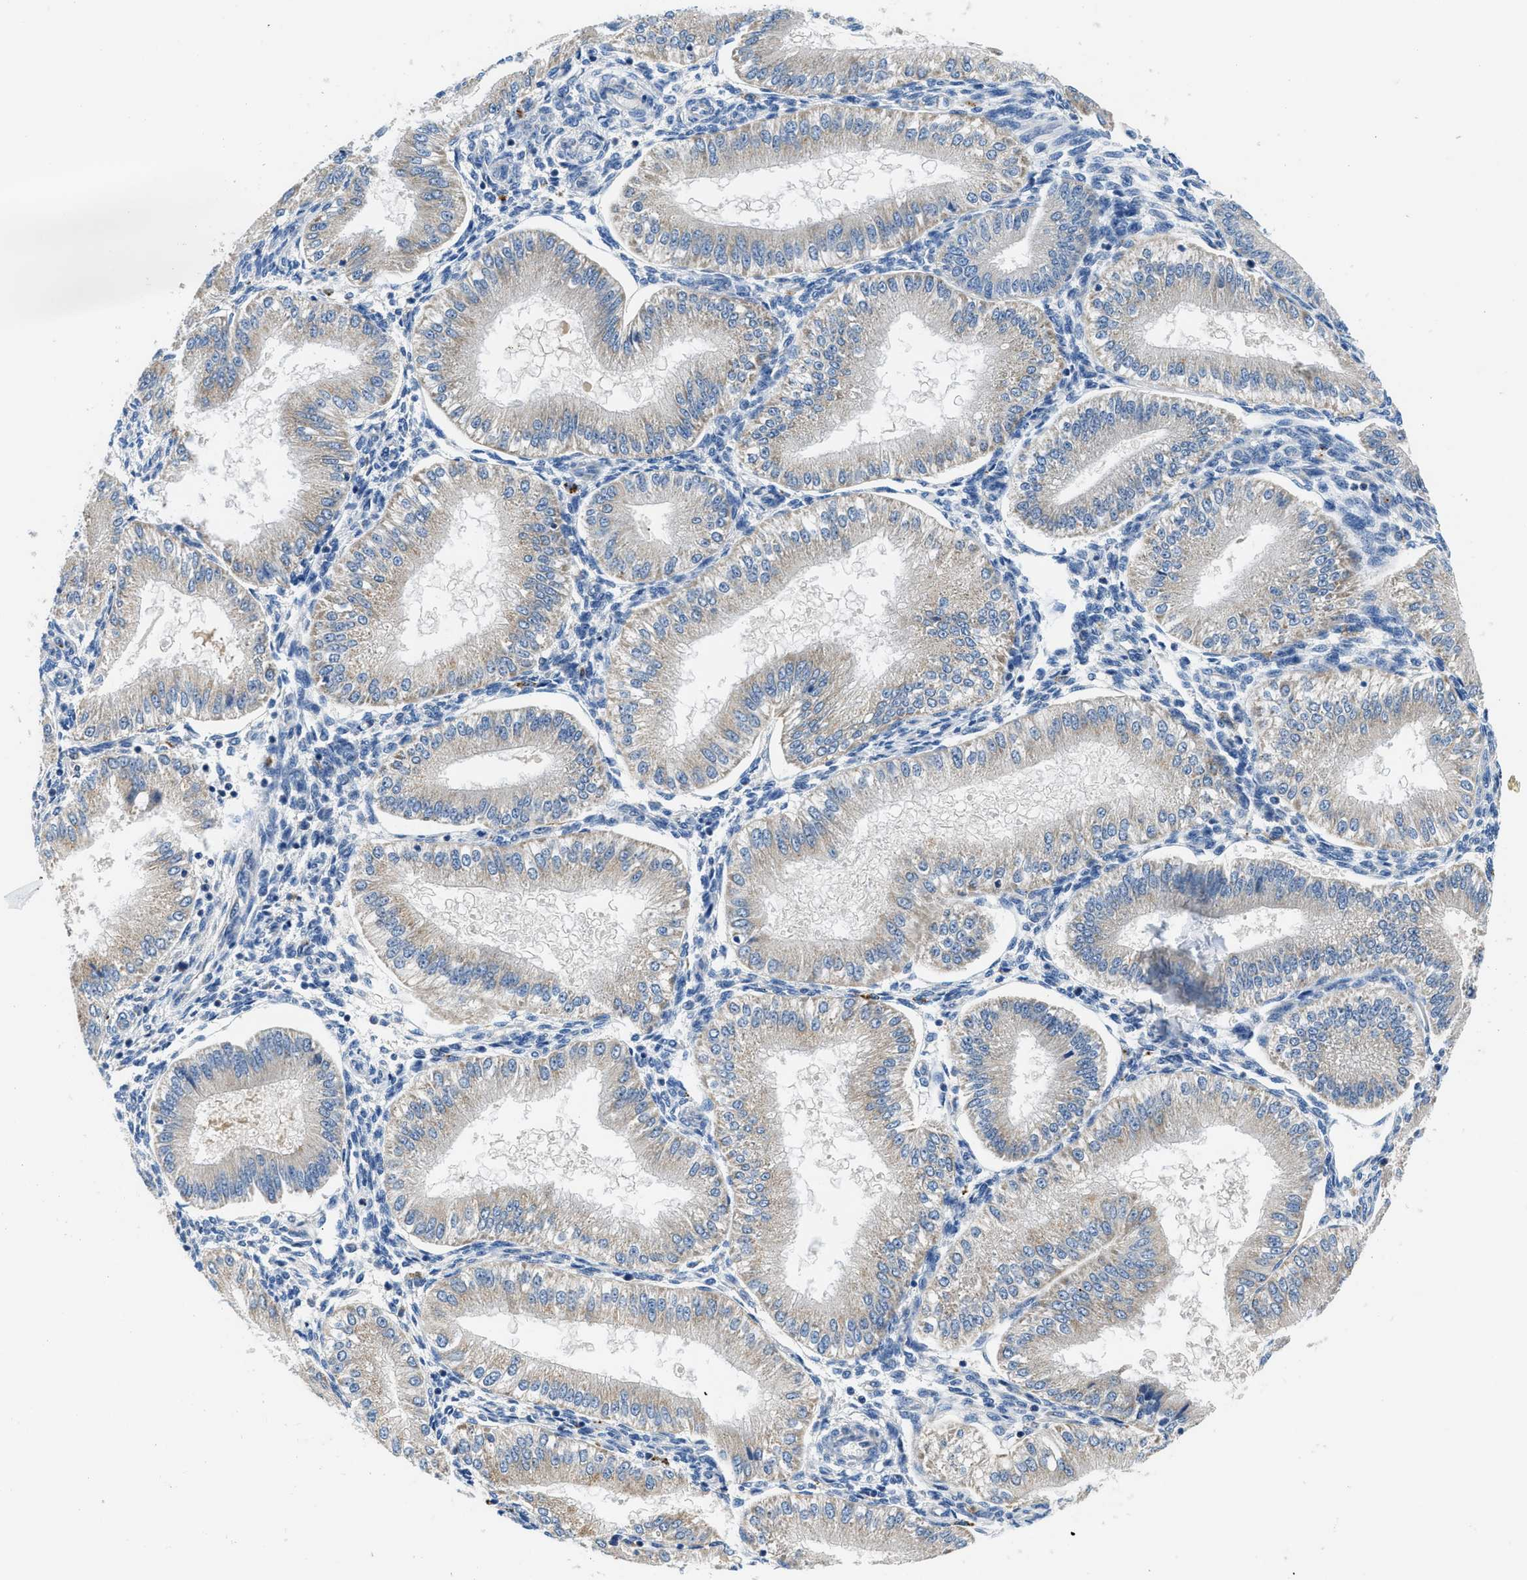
{"staining": {"intensity": "negative", "quantity": "none", "location": "none"}, "tissue": "endometrium", "cell_type": "Cells in endometrial stroma", "image_type": "normal", "snomed": [{"axis": "morphology", "description": "Normal tissue, NOS"}, {"axis": "topography", "description": "Endometrium"}], "caption": "The IHC image has no significant positivity in cells in endometrial stroma of endometrium. (DAB (3,3'-diaminobenzidine) immunohistochemistry visualized using brightfield microscopy, high magnification).", "gene": "ADGRE3", "patient": {"sex": "female", "age": 39}}